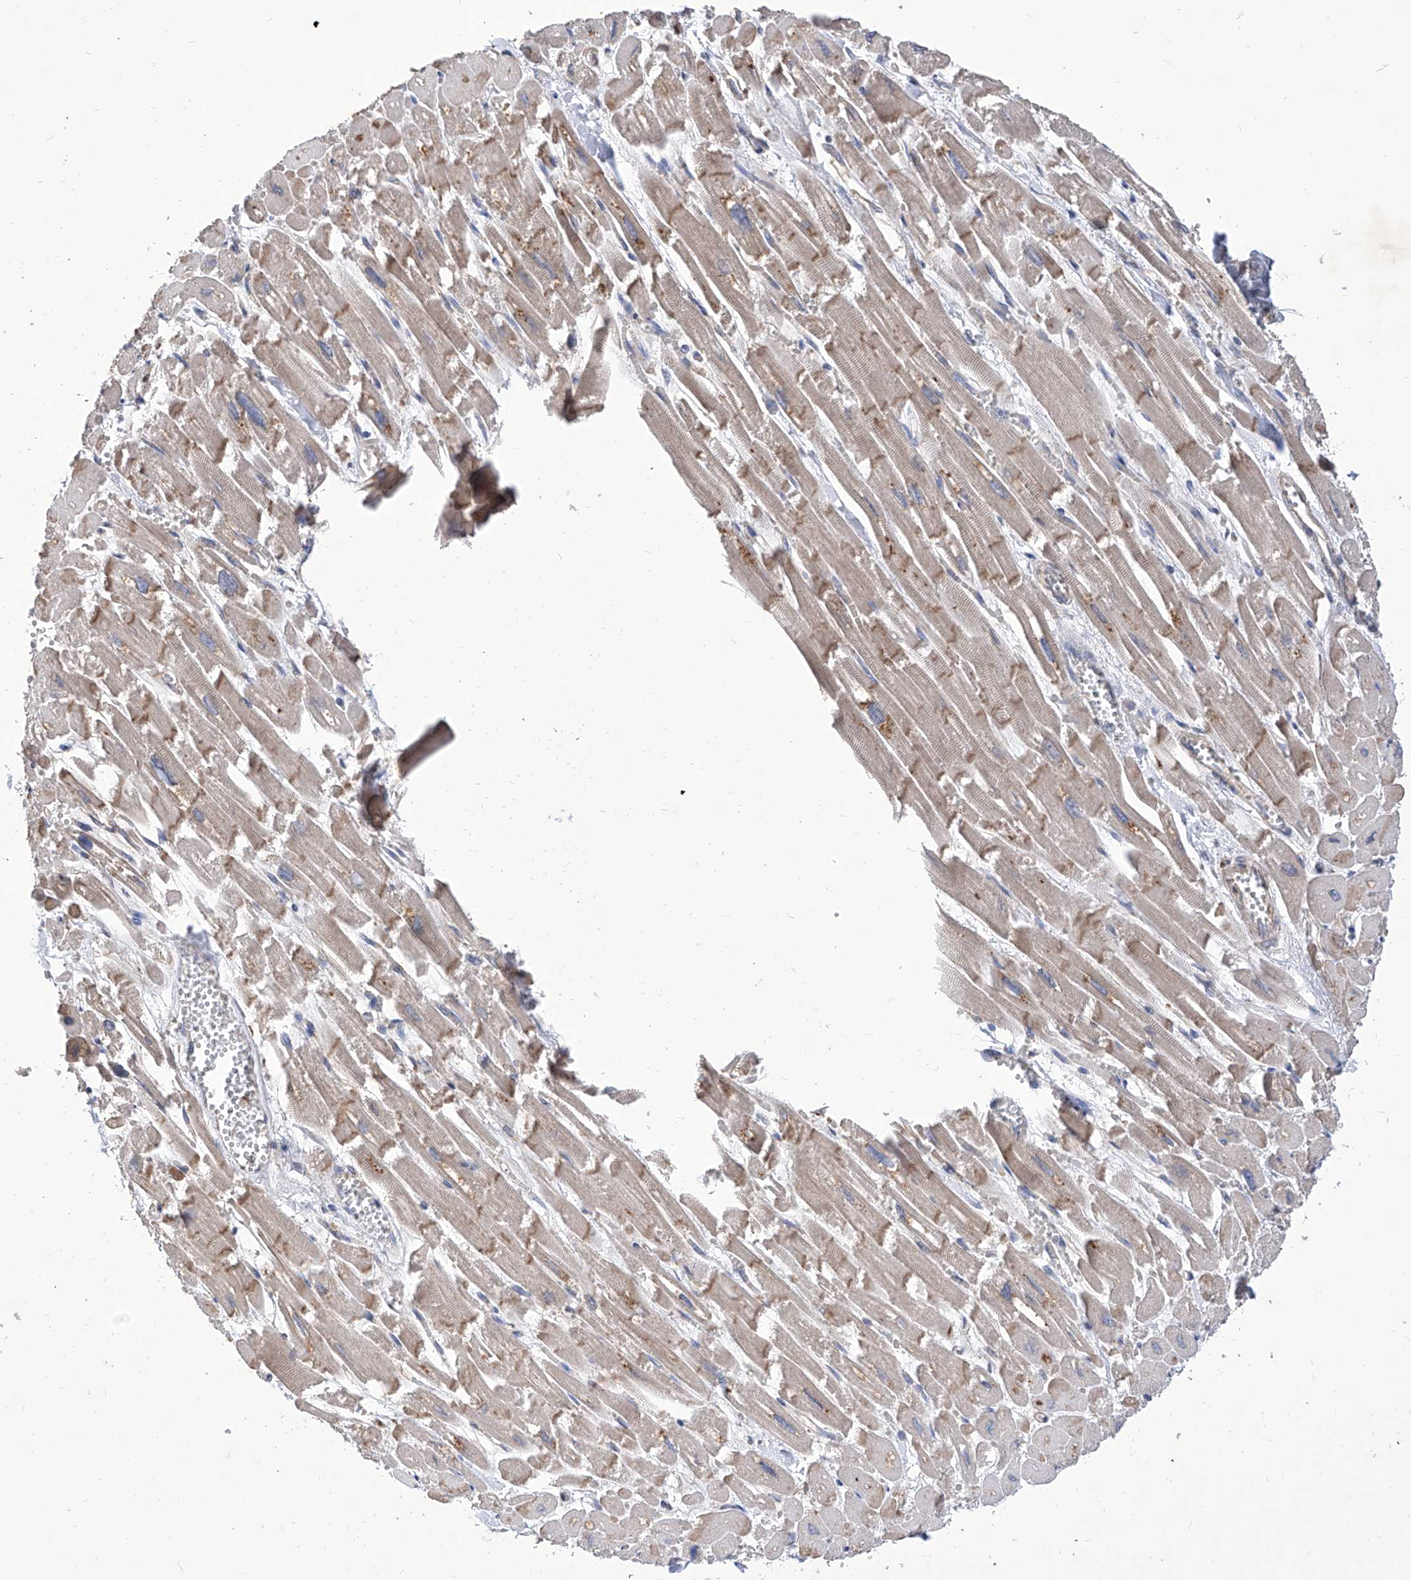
{"staining": {"intensity": "moderate", "quantity": "<25%", "location": "cytoplasmic/membranous"}, "tissue": "heart muscle", "cell_type": "Cardiomyocytes", "image_type": "normal", "snomed": [{"axis": "morphology", "description": "Normal tissue, NOS"}, {"axis": "topography", "description": "Heart"}], "caption": "About <25% of cardiomyocytes in unremarkable heart muscle display moderate cytoplasmic/membranous protein expression as visualized by brown immunohistochemical staining.", "gene": "TJAP1", "patient": {"sex": "male", "age": 54}}